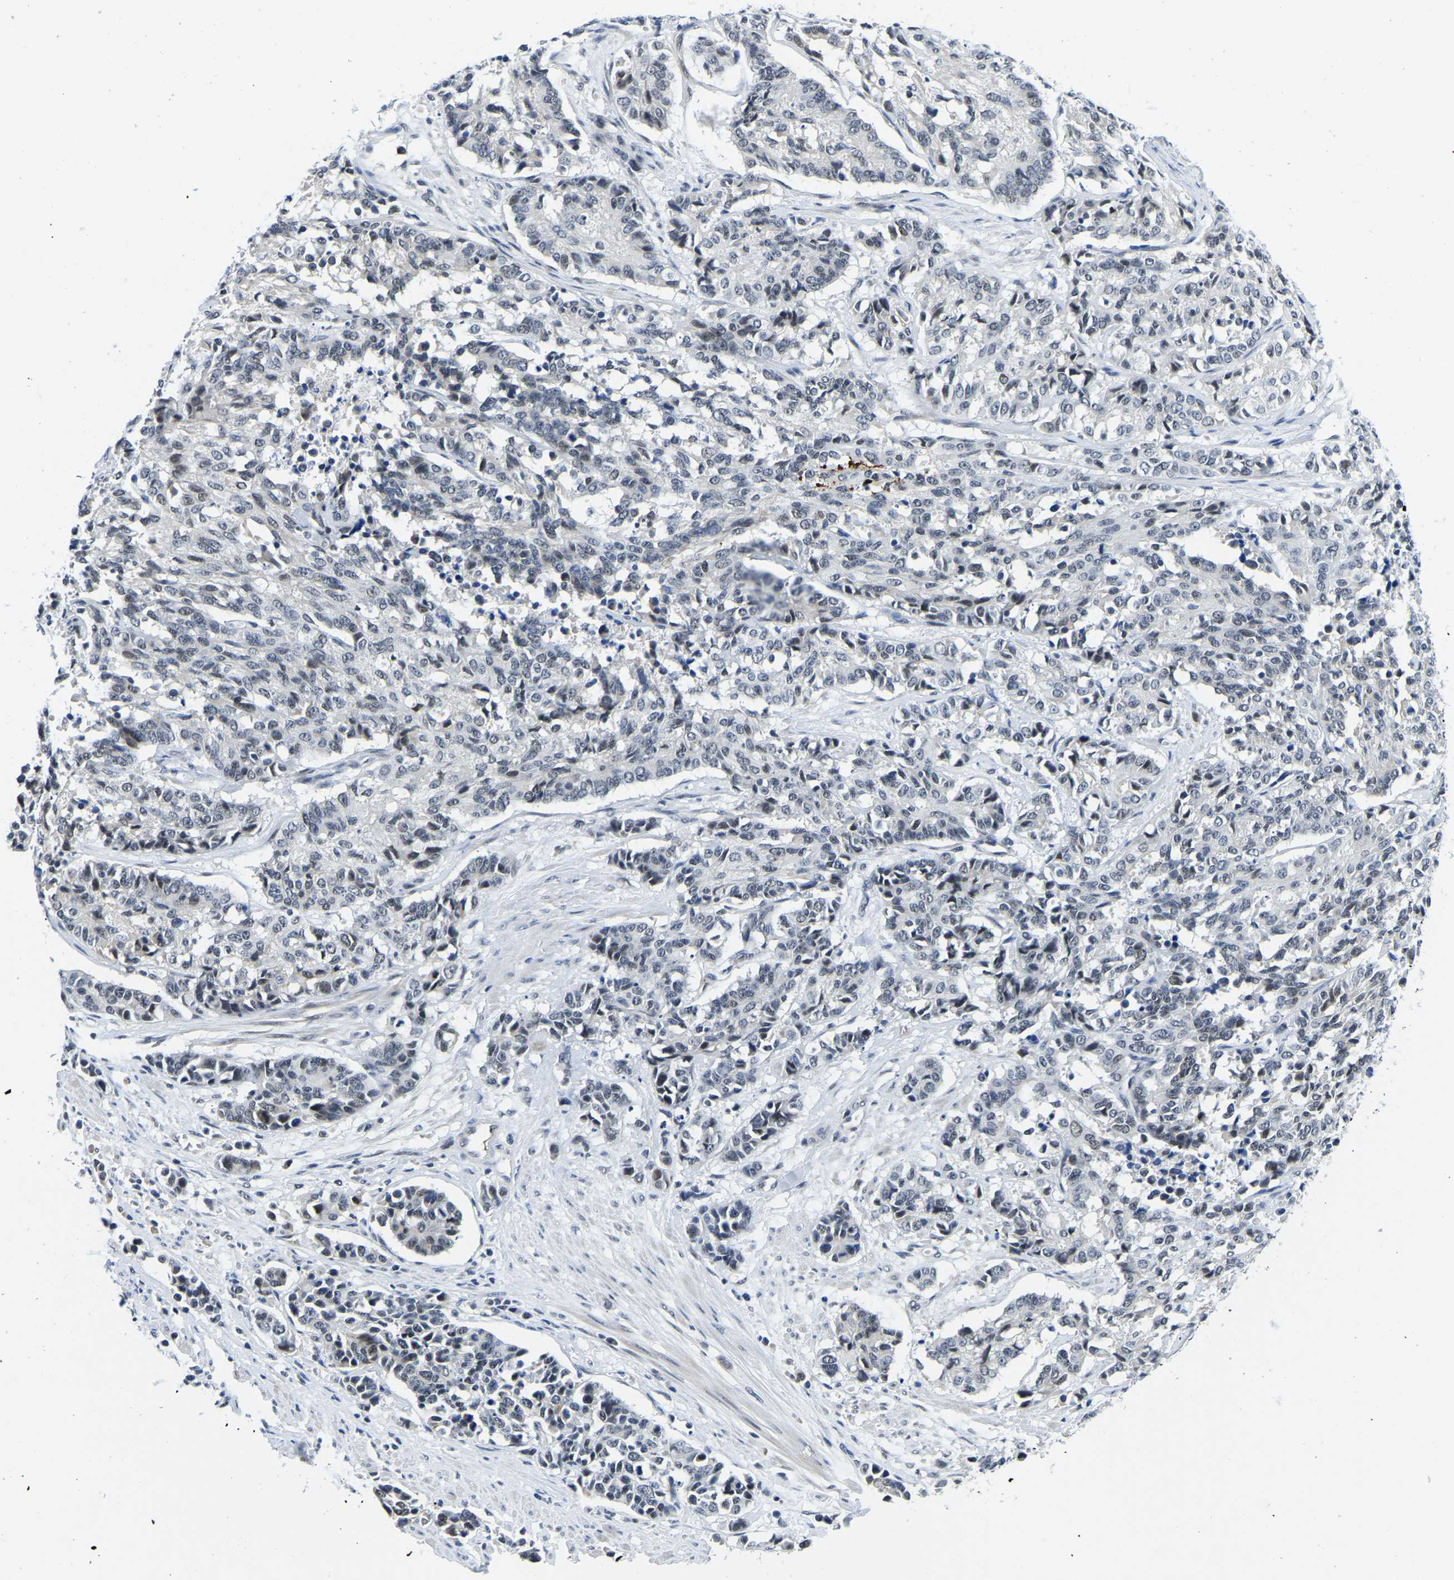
{"staining": {"intensity": "negative", "quantity": "none", "location": "none"}, "tissue": "cervical cancer", "cell_type": "Tumor cells", "image_type": "cancer", "snomed": [{"axis": "morphology", "description": "Squamous cell carcinoma, NOS"}, {"axis": "topography", "description": "Cervix"}], "caption": "IHC photomicrograph of squamous cell carcinoma (cervical) stained for a protein (brown), which reveals no positivity in tumor cells. (DAB IHC, high magnification).", "gene": "POLDIP3", "patient": {"sex": "female", "age": 35}}